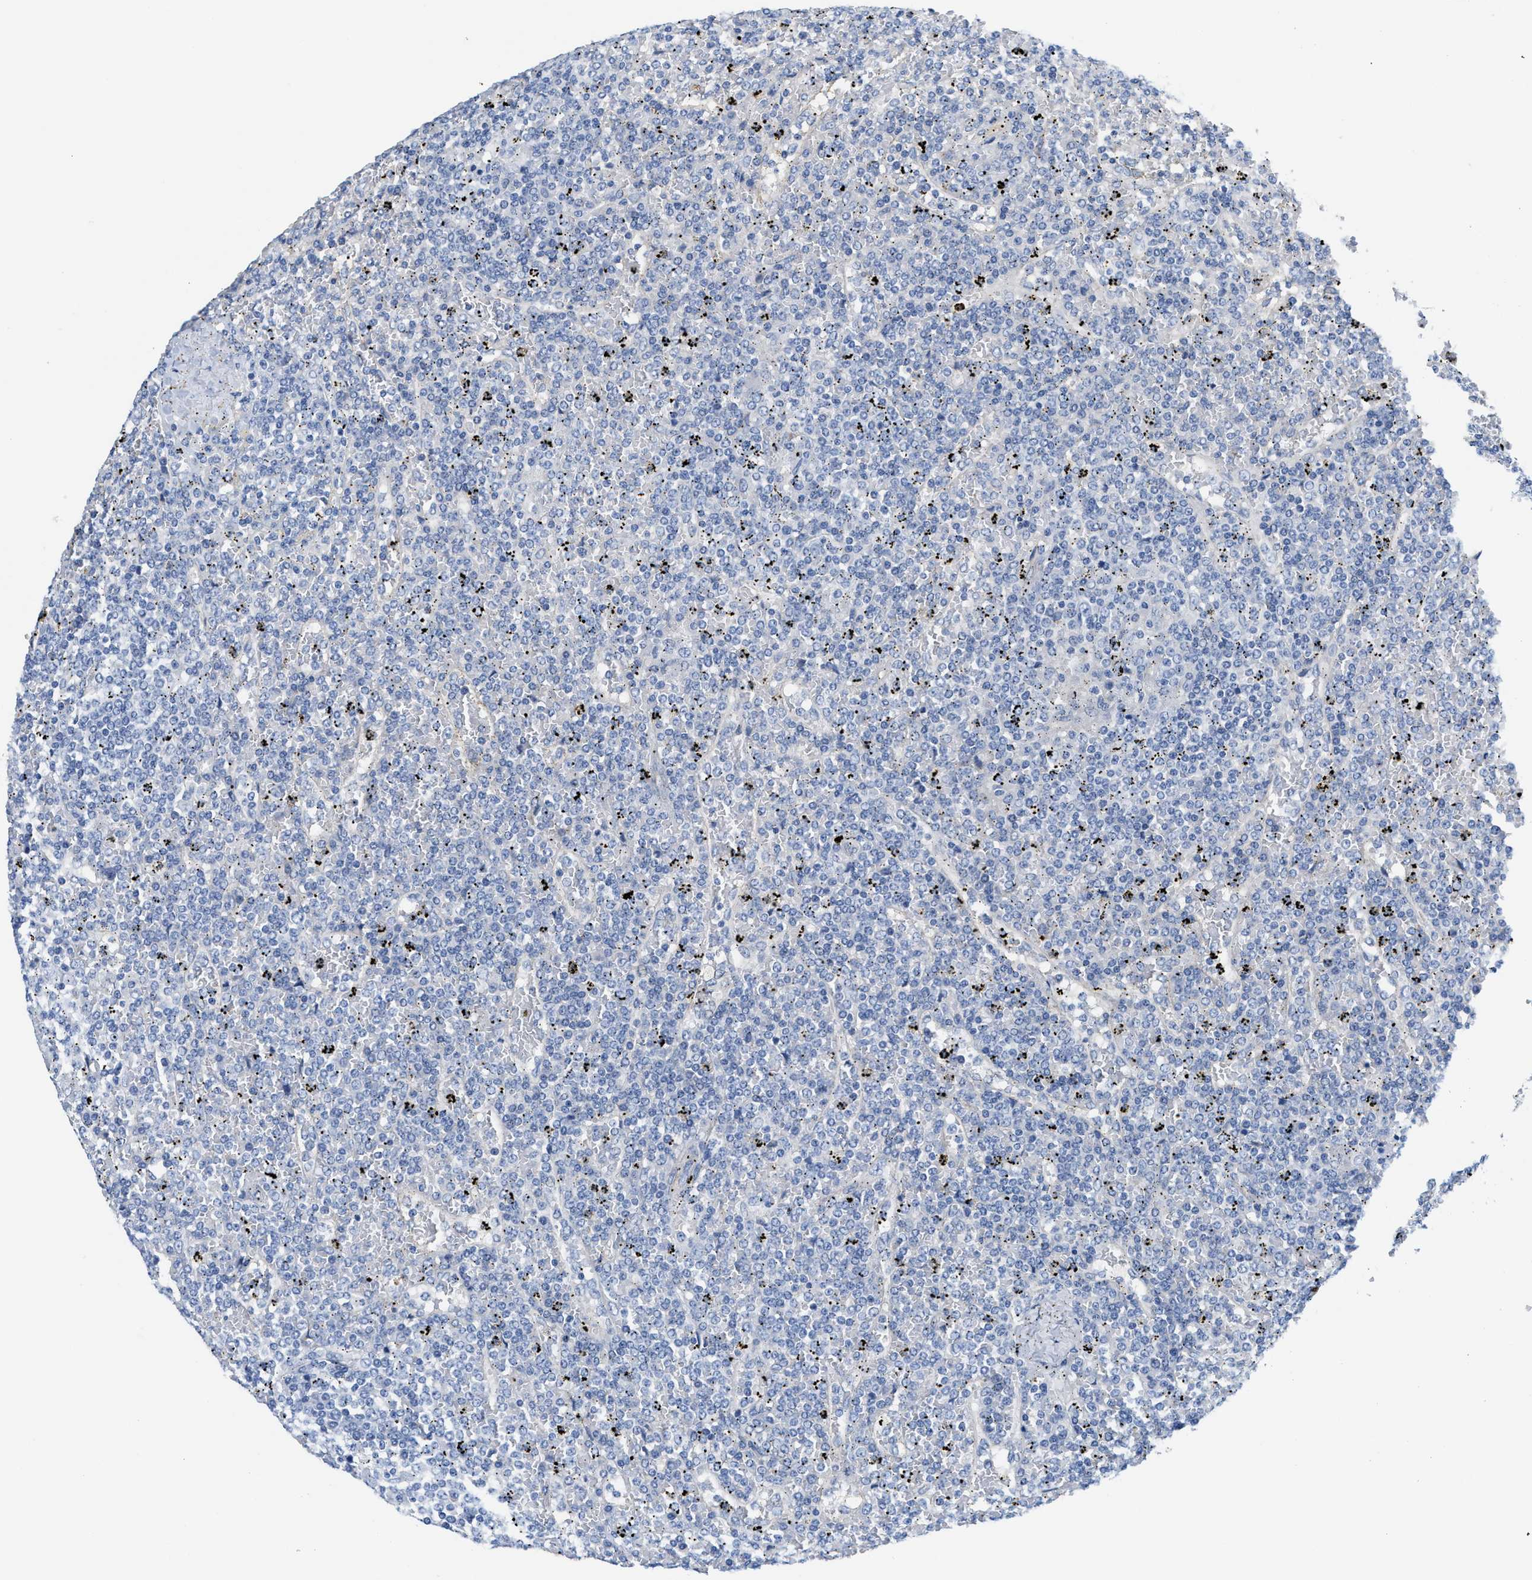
{"staining": {"intensity": "negative", "quantity": "none", "location": "none"}, "tissue": "lymphoma", "cell_type": "Tumor cells", "image_type": "cancer", "snomed": [{"axis": "morphology", "description": "Malignant lymphoma, non-Hodgkin's type, Low grade"}, {"axis": "topography", "description": "Spleen"}], "caption": "The histopathology image reveals no significant positivity in tumor cells of malignant lymphoma, non-Hodgkin's type (low-grade).", "gene": "DSCAM", "patient": {"sex": "female", "age": 19}}